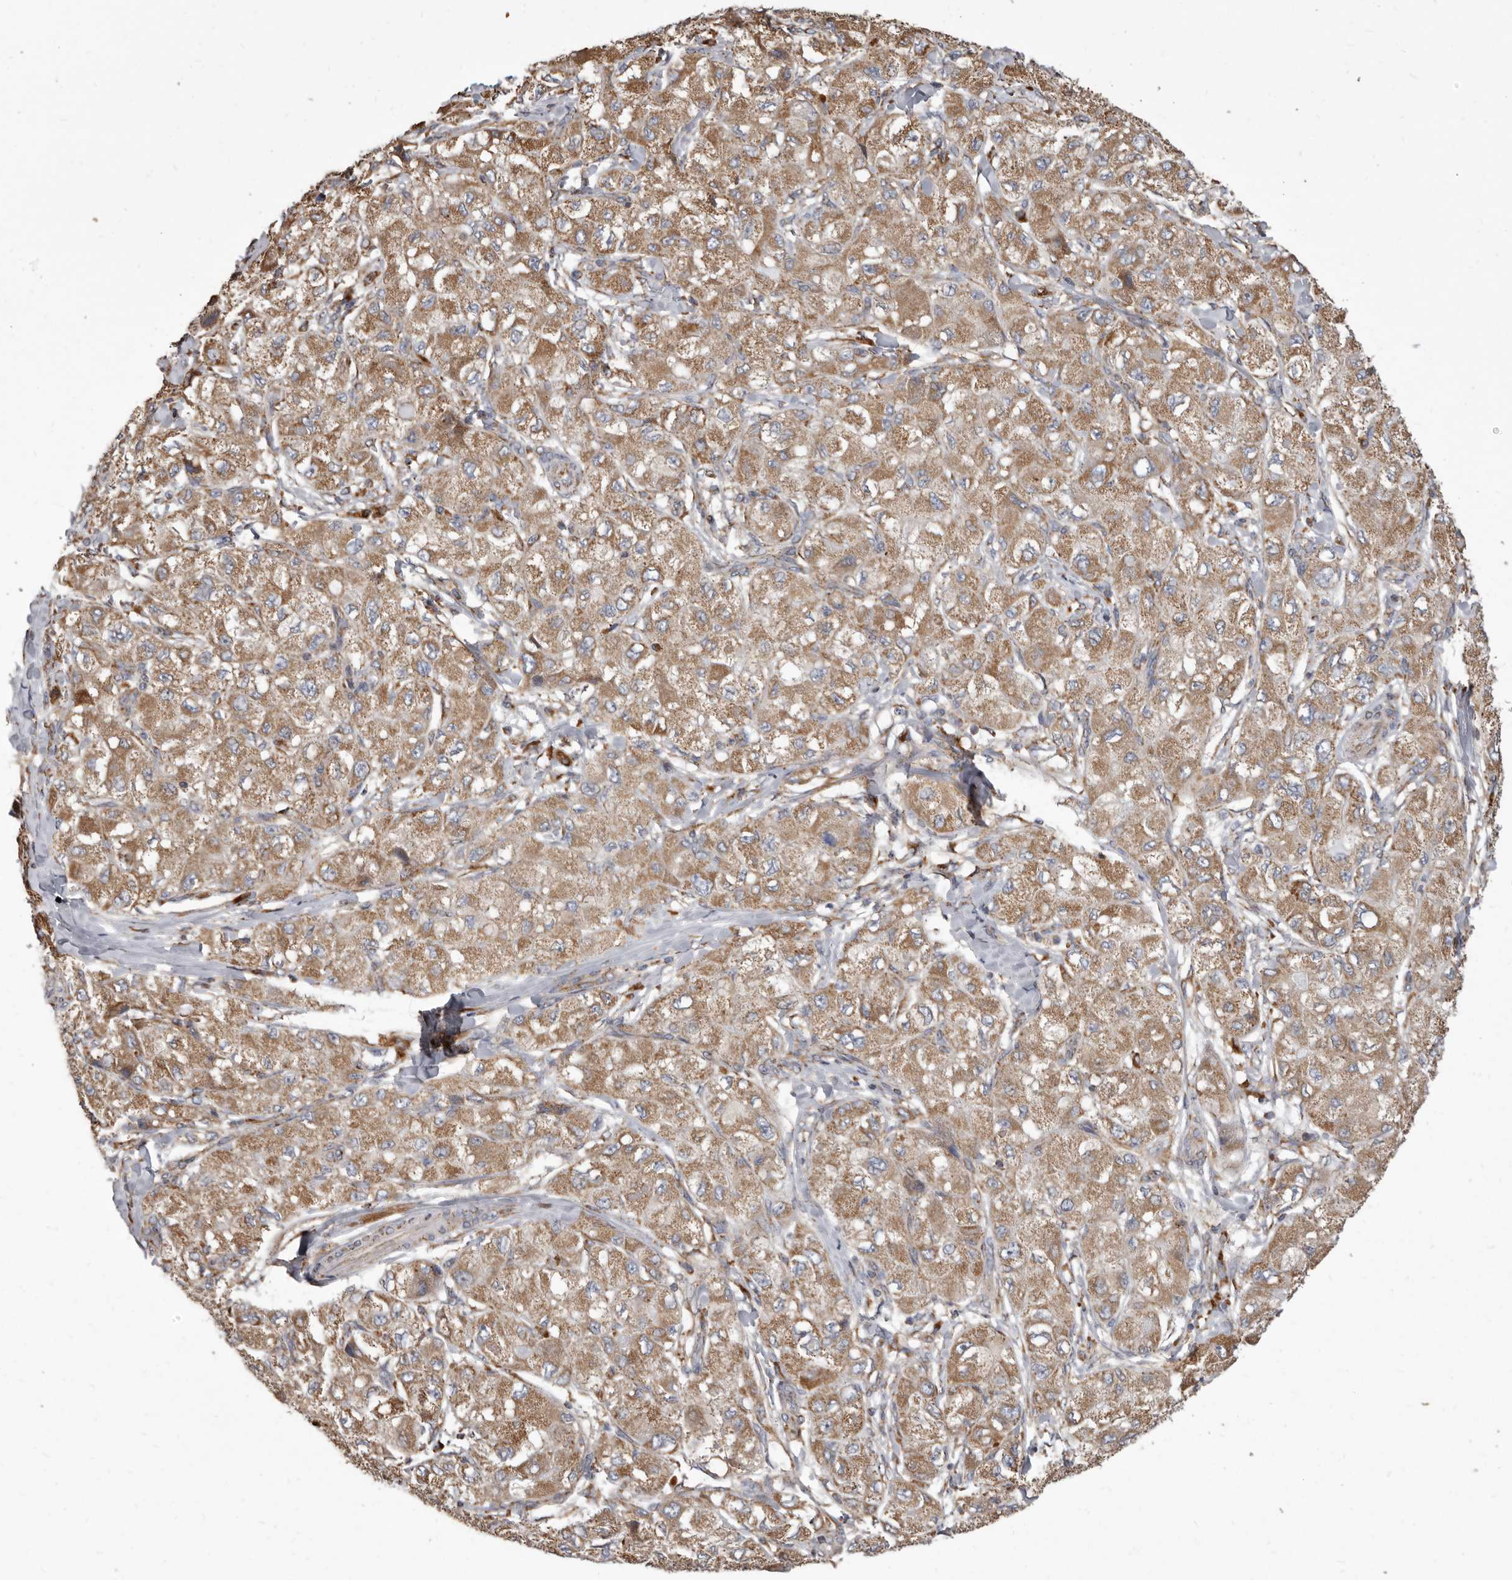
{"staining": {"intensity": "moderate", "quantity": ">75%", "location": "cytoplasmic/membranous"}, "tissue": "liver cancer", "cell_type": "Tumor cells", "image_type": "cancer", "snomed": [{"axis": "morphology", "description": "Carcinoma, Hepatocellular, NOS"}, {"axis": "topography", "description": "Liver"}], "caption": "IHC photomicrograph of human liver cancer (hepatocellular carcinoma) stained for a protein (brown), which shows medium levels of moderate cytoplasmic/membranous expression in about >75% of tumor cells.", "gene": "CDK5RAP3", "patient": {"sex": "male", "age": 80}}